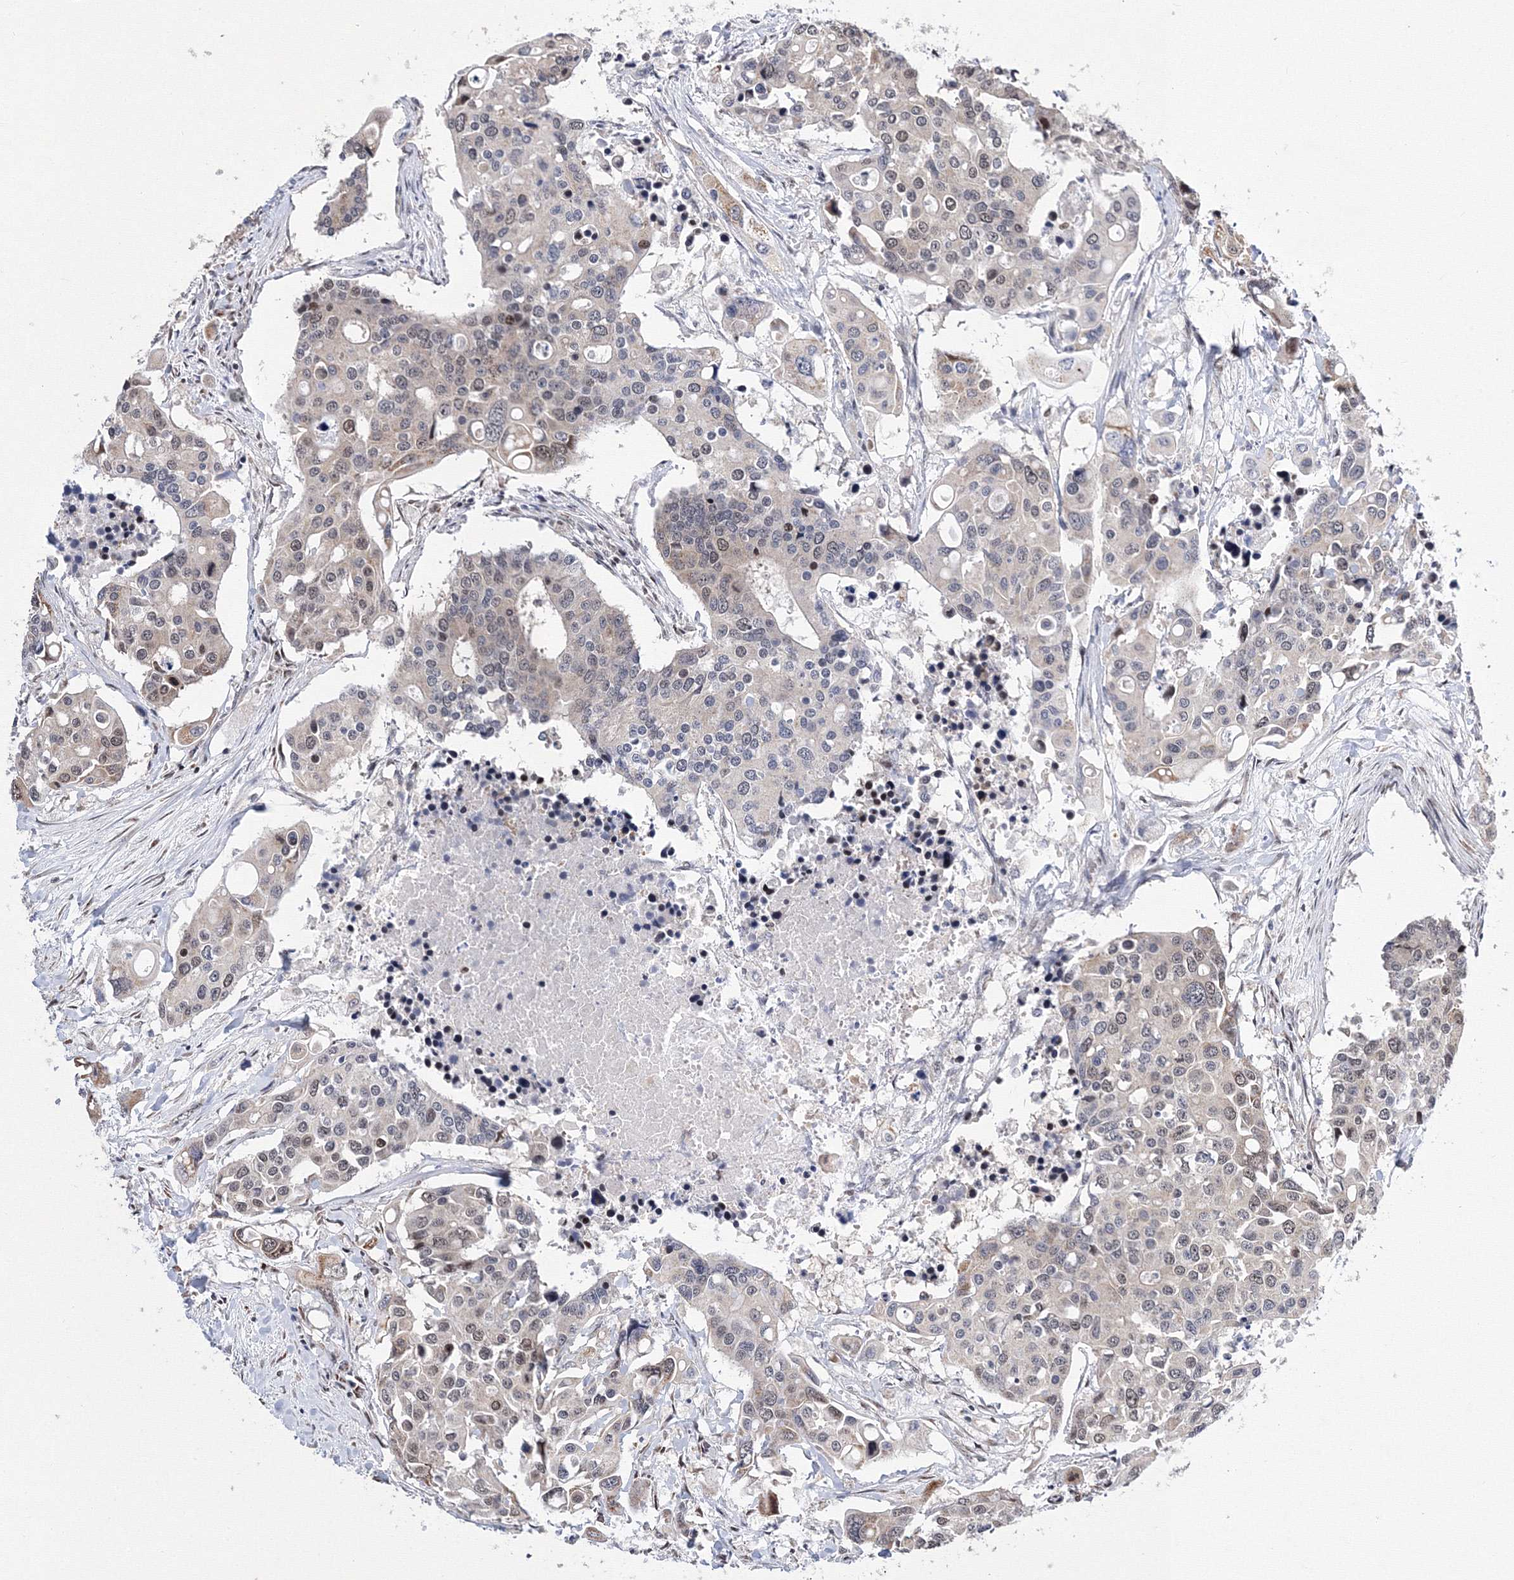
{"staining": {"intensity": "weak", "quantity": "25%-75%", "location": "cytoplasmic/membranous,nuclear"}, "tissue": "colorectal cancer", "cell_type": "Tumor cells", "image_type": "cancer", "snomed": [{"axis": "morphology", "description": "Adenocarcinoma, NOS"}, {"axis": "topography", "description": "Colon"}], "caption": "Adenocarcinoma (colorectal) stained with DAB IHC exhibits low levels of weak cytoplasmic/membranous and nuclear staining in approximately 25%-75% of tumor cells.", "gene": "GPN1", "patient": {"sex": "male", "age": 77}}